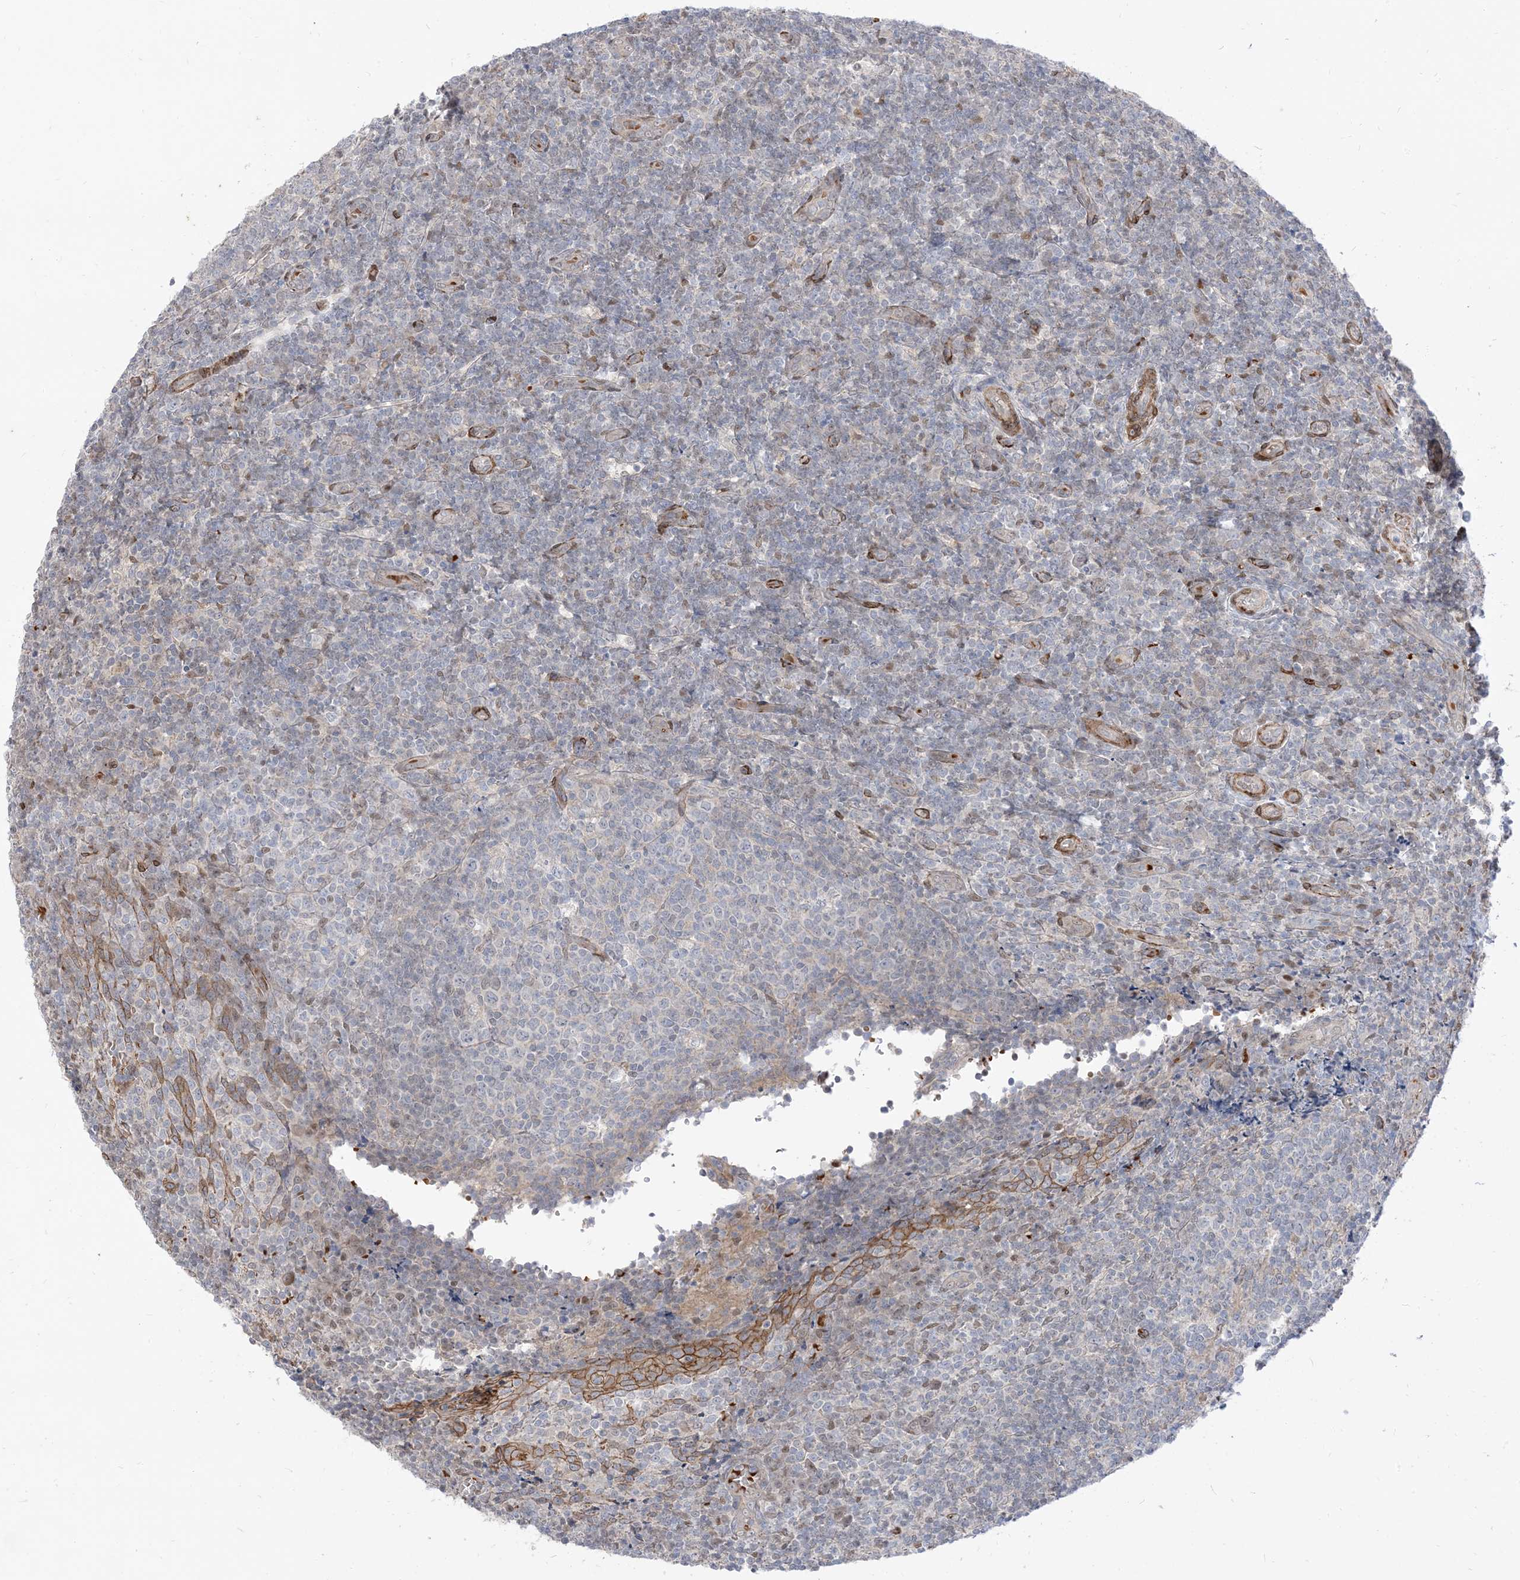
{"staining": {"intensity": "weak", "quantity": "<25%", "location": "nuclear"}, "tissue": "tonsil", "cell_type": "Germinal center cells", "image_type": "normal", "snomed": [{"axis": "morphology", "description": "Normal tissue, NOS"}, {"axis": "topography", "description": "Tonsil"}], "caption": "Image shows no protein expression in germinal center cells of benign tonsil. Nuclei are stained in blue.", "gene": "RIN1", "patient": {"sex": "female", "age": 19}}